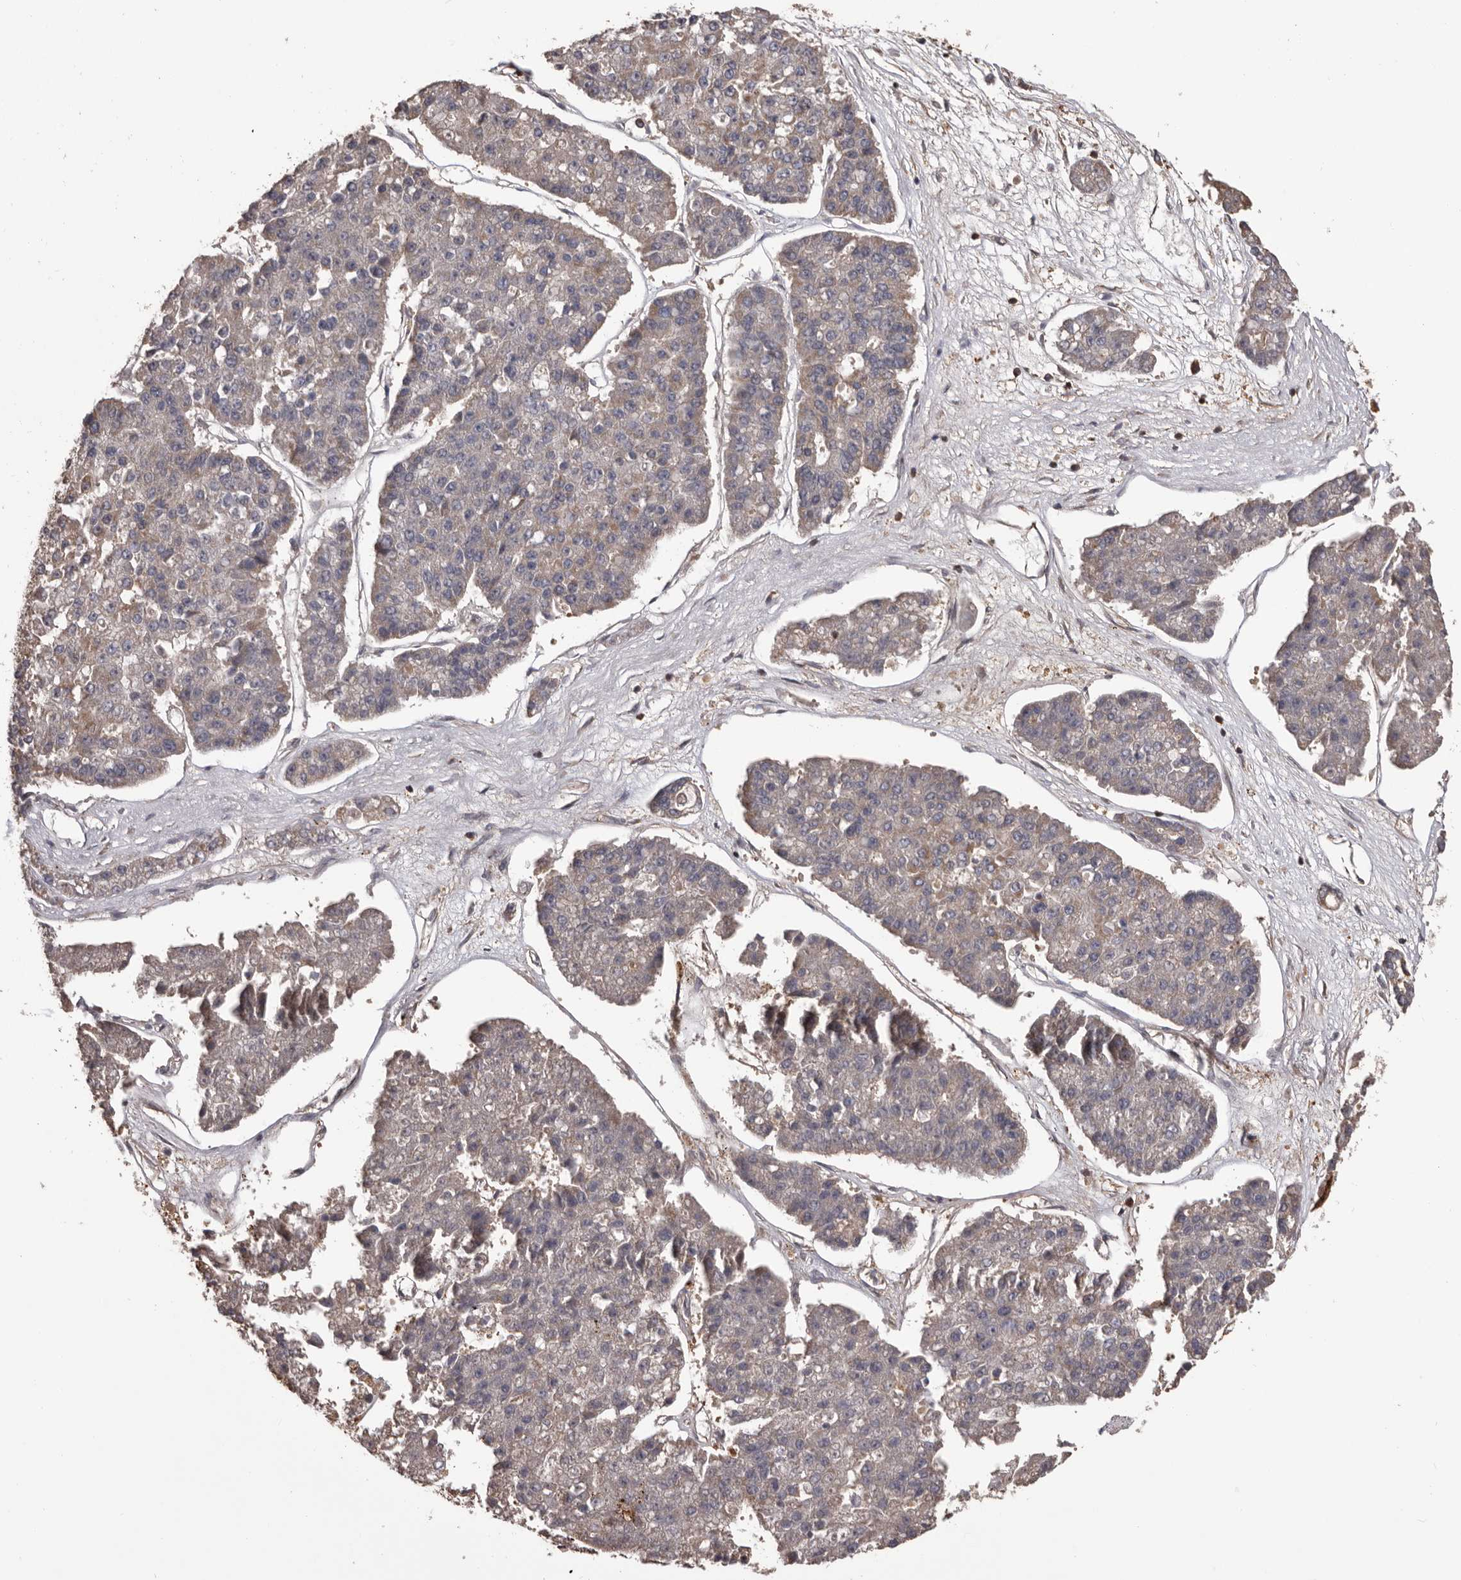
{"staining": {"intensity": "negative", "quantity": "none", "location": "none"}, "tissue": "pancreatic cancer", "cell_type": "Tumor cells", "image_type": "cancer", "snomed": [{"axis": "morphology", "description": "Adenocarcinoma, NOS"}, {"axis": "topography", "description": "Pancreas"}], "caption": "A high-resolution micrograph shows immunohistochemistry staining of pancreatic adenocarcinoma, which demonstrates no significant expression in tumor cells.", "gene": "ADAMTS2", "patient": {"sex": "male", "age": 50}}